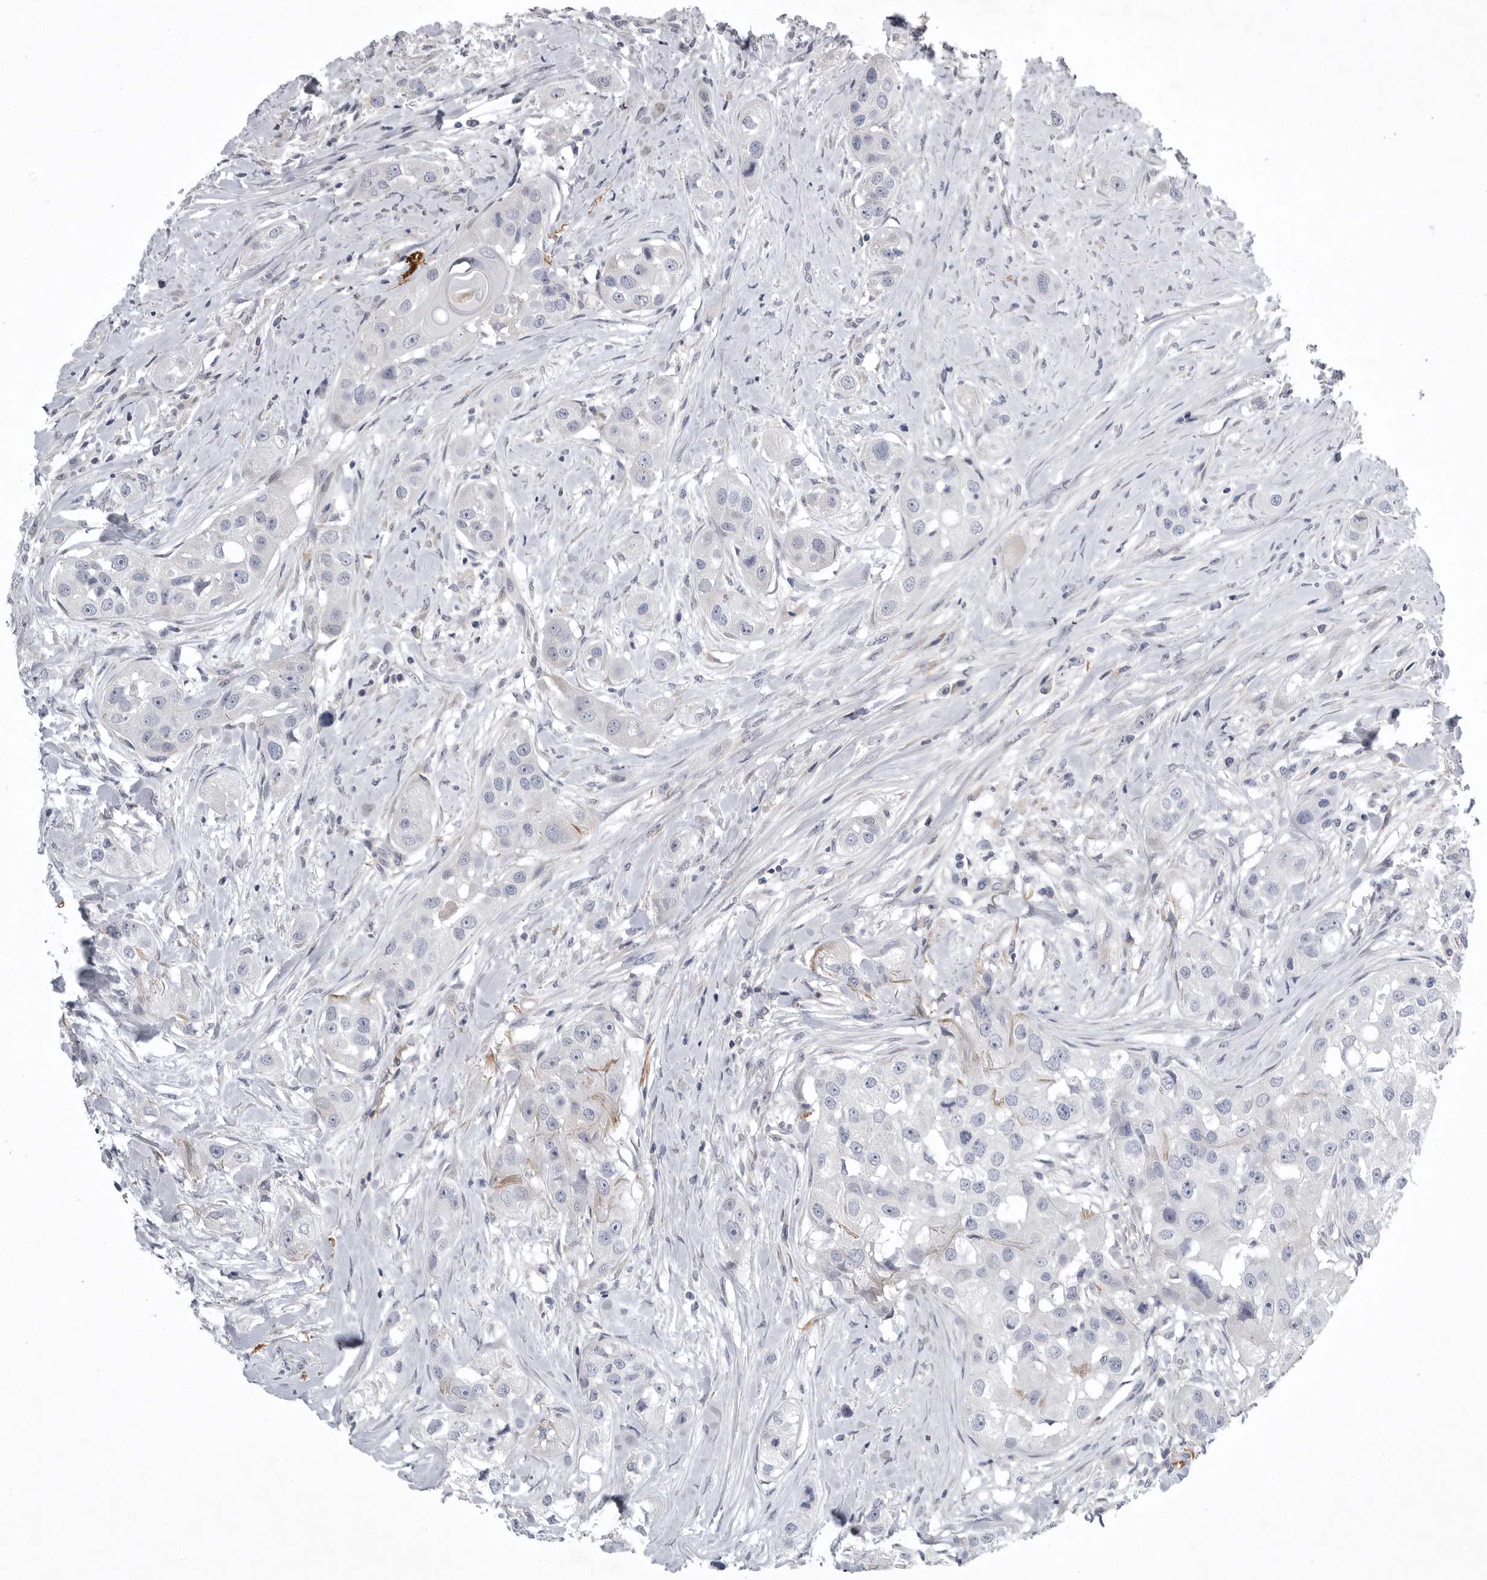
{"staining": {"intensity": "negative", "quantity": "none", "location": "none"}, "tissue": "head and neck cancer", "cell_type": "Tumor cells", "image_type": "cancer", "snomed": [{"axis": "morphology", "description": "Normal tissue, NOS"}, {"axis": "morphology", "description": "Squamous cell carcinoma, NOS"}, {"axis": "topography", "description": "Skeletal muscle"}, {"axis": "topography", "description": "Head-Neck"}], "caption": "Immunohistochemical staining of human head and neck cancer exhibits no significant expression in tumor cells. Brightfield microscopy of immunohistochemistry (IHC) stained with DAB (3,3'-diaminobenzidine) (brown) and hematoxylin (blue), captured at high magnification.", "gene": "CRP", "patient": {"sex": "male", "age": 51}}